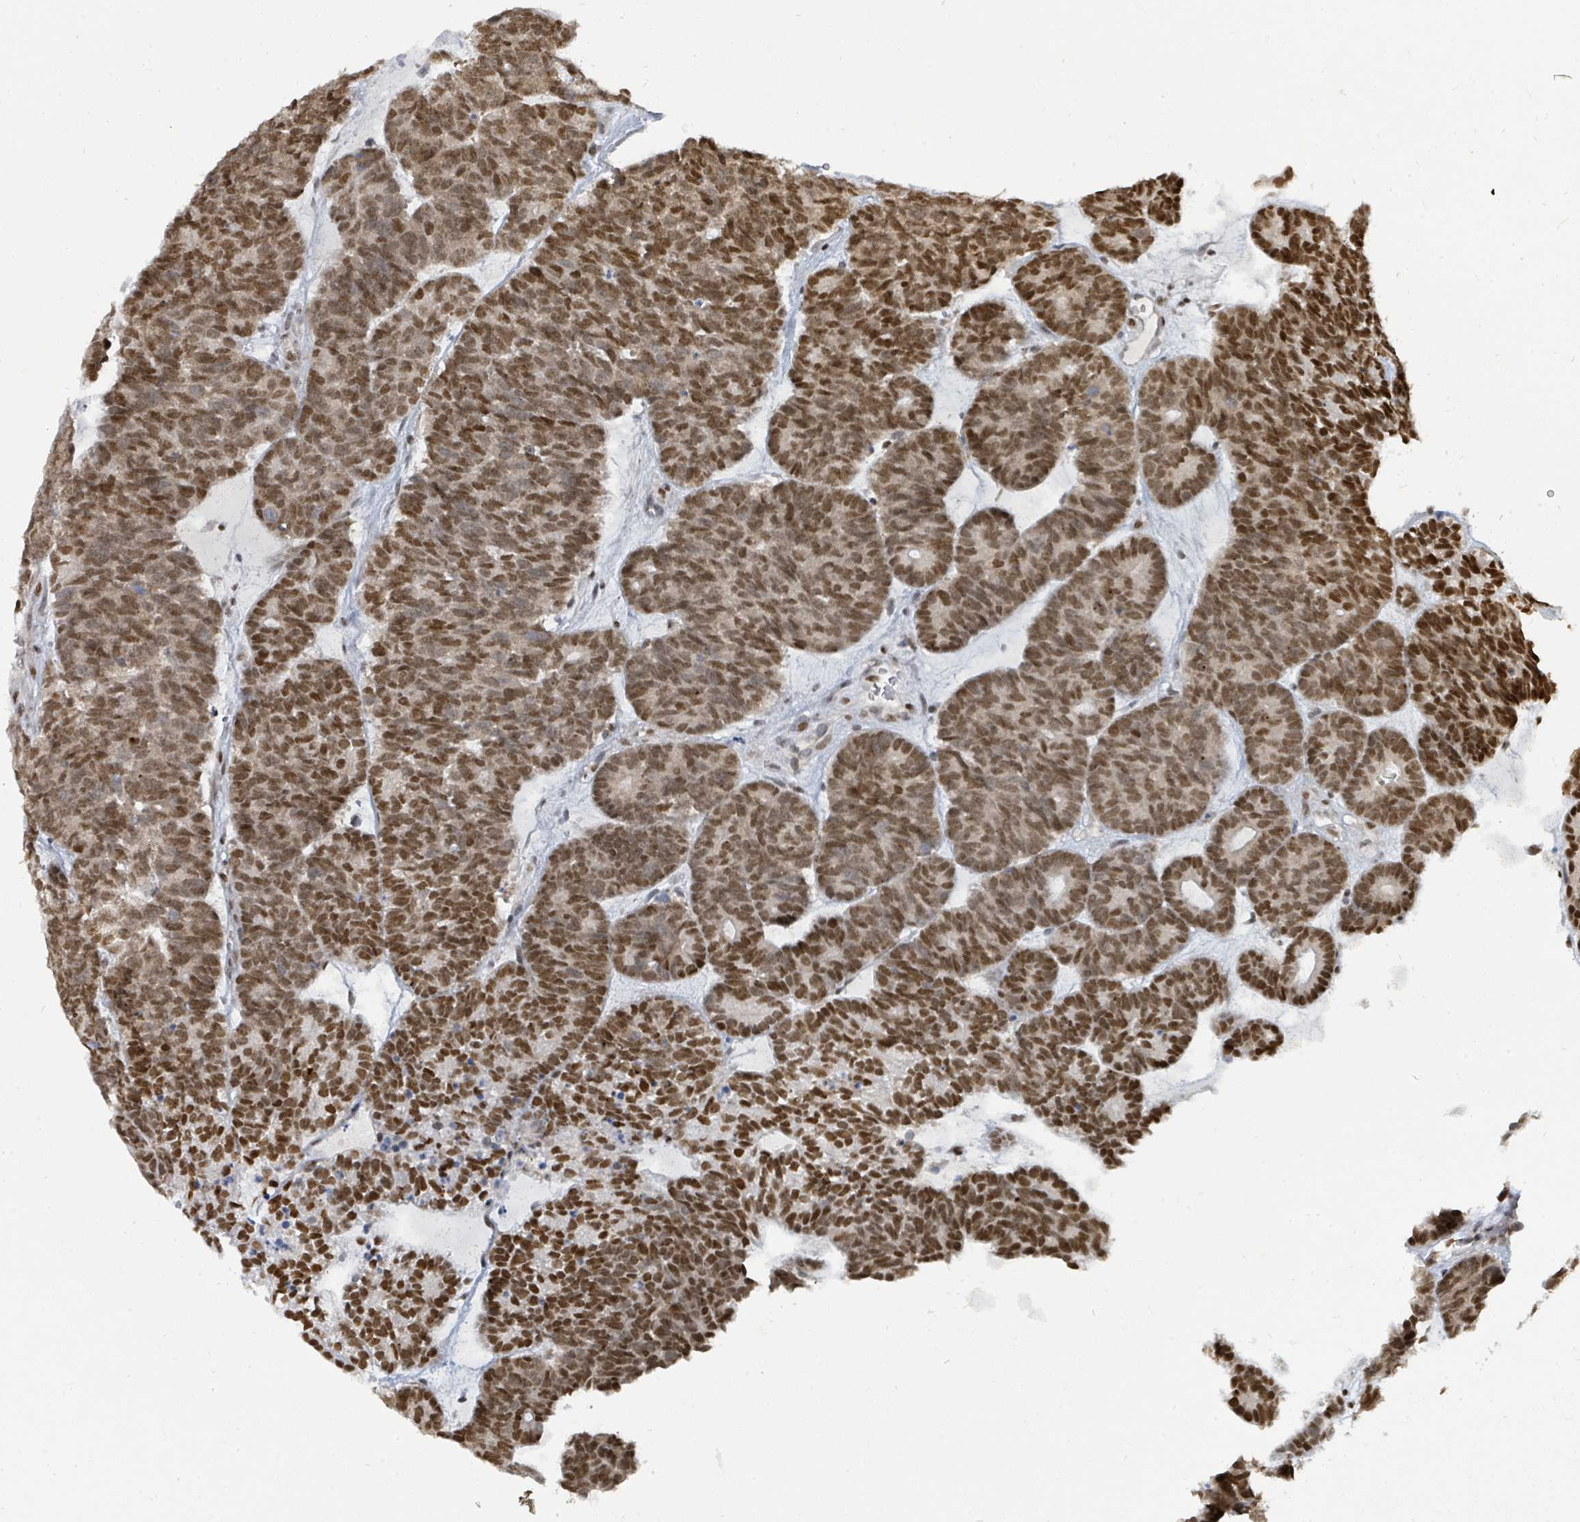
{"staining": {"intensity": "moderate", "quantity": ">75%", "location": "nuclear"}, "tissue": "head and neck cancer", "cell_type": "Tumor cells", "image_type": "cancer", "snomed": [{"axis": "morphology", "description": "Adenocarcinoma, NOS"}, {"axis": "topography", "description": "Head-Neck"}], "caption": "Immunohistochemical staining of head and neck adenocarcinoma shows medium levels of moderate nuclear expression in approximately >75% of tumor cells.", "gene": "SUMO4", "patient": {"sex": "female", "age": 81}}